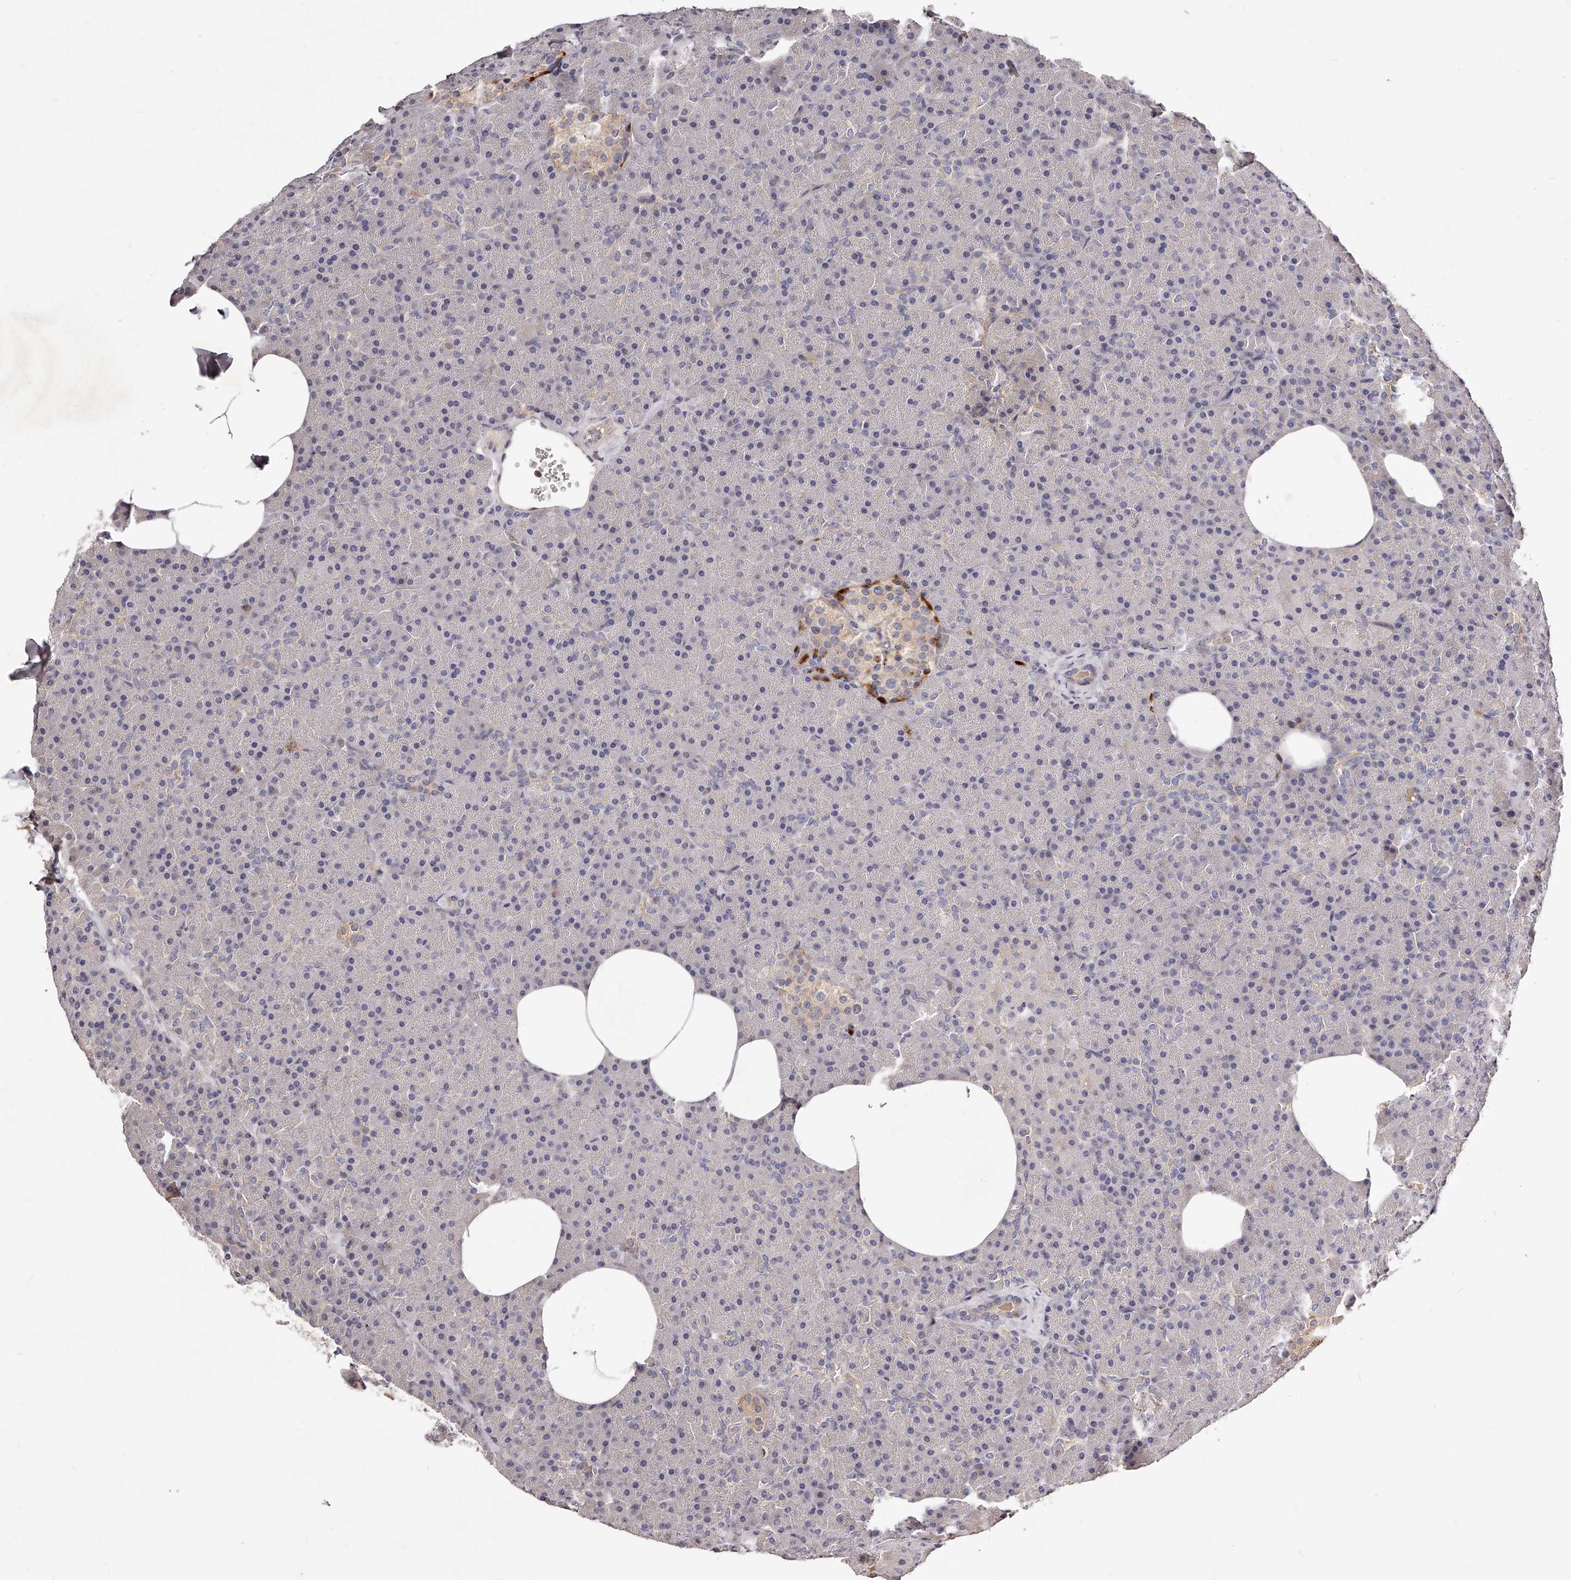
{"staining": {"intensity": "negative", "quantity": "none", "location": "none"}, "tissue": "pancreas", "cell_type": "Exocrine glandular cells", "image_type": "normal", "snomed": [{"axis": "morphology", "description": "Normal tissue, NOS"}, {"axis": "morphology", "description": "Carcinoid, malignant, NOS"}, {"axis": "topography", "description": "Pancreas"}], "caption": "Unremarkable pancreas was stained to show a protein in brown. There is no significant staining in exocrine glandular cells. (DAB immunohistochemistry (IHC) with hematoxylin counter stain).", "gene": "PHACTR1", "patient": {"sex": "female", "age": 35}}